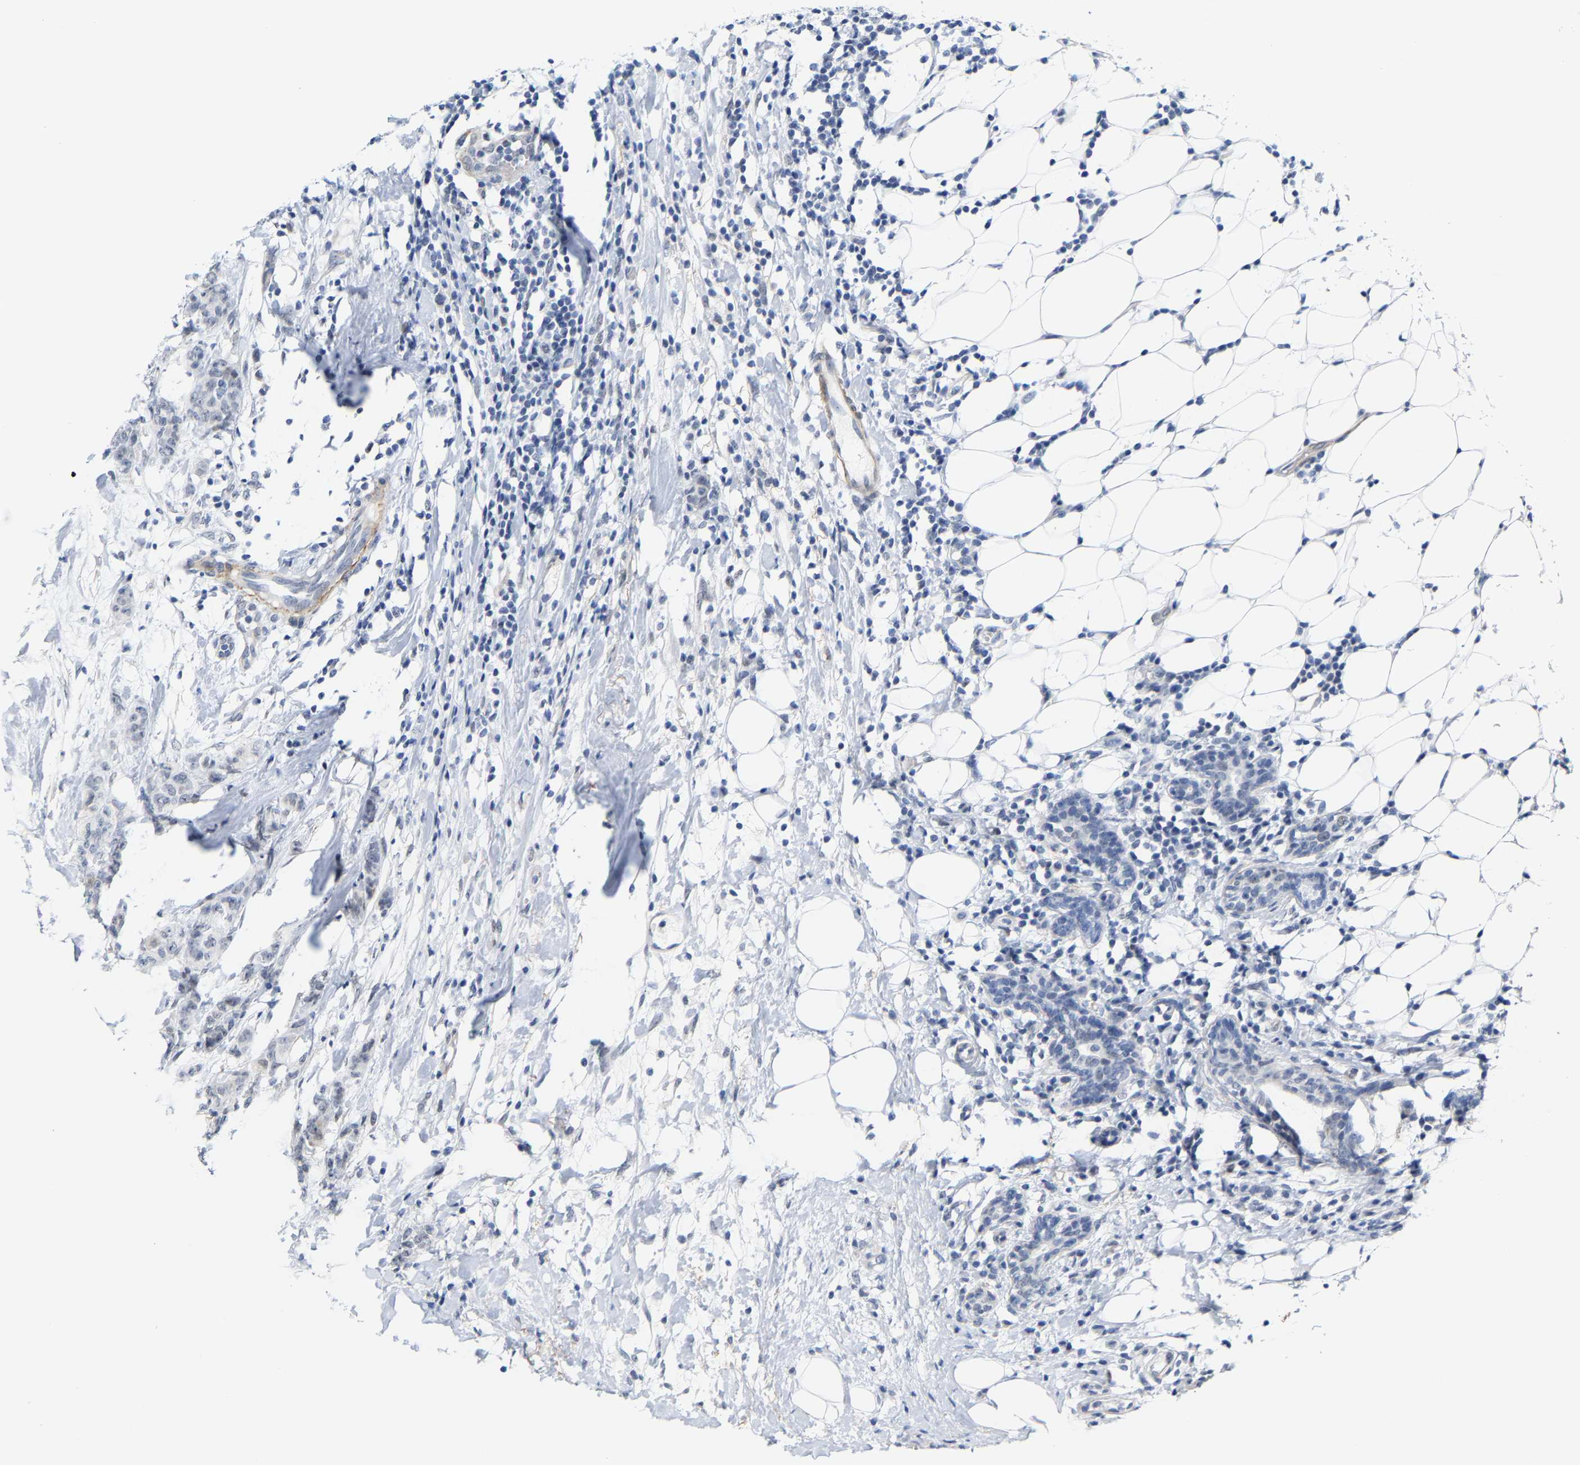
{"staining": {"intensity": "negative", "quantity": "none", "location": "none"}, "tissue": "breast cancer", "cell_type": "Tumor cells", "image_type": "cancer", "snomed": [{"axis": "morphology", "description": "Normal tissue, NOS"}, {"axis": "morphology", "description": "Duct carcinoma"}, {"axis": "topography", "description": "Breast"}], "caption": "Immunohistochemistry of human breast invasive ductal carcinoma exhibits no staining in tumor cells.", "gene": "FAM180A", "patient": {"sex": "female", "age": 40}}